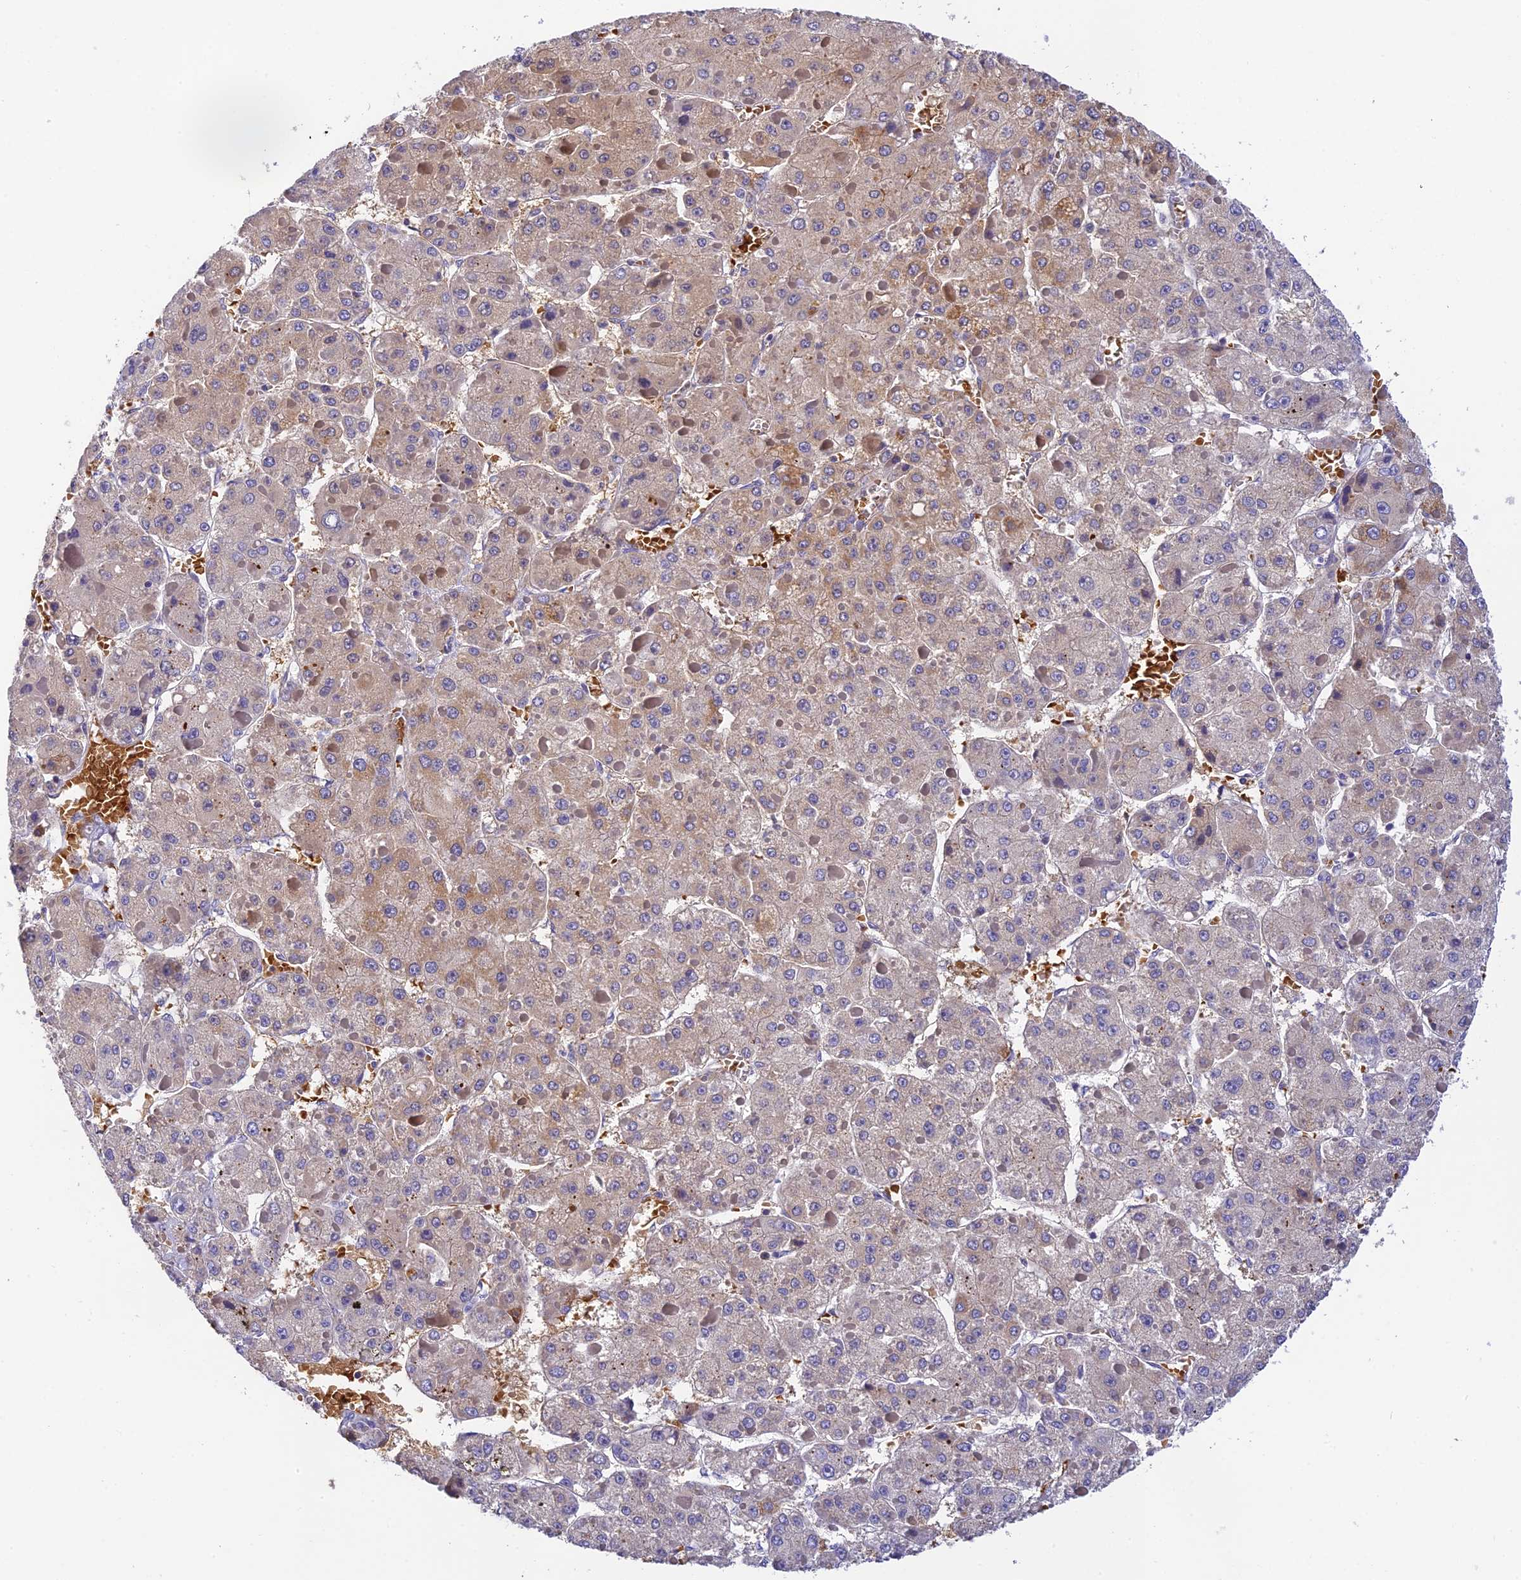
{"staining": {"intensity": "moderate", "quantity": "25%-75%", "location": "cytoplasmic/membranous"}, "tissue": "liver cancer", "cell_type": "Tumor cells", "image_type": "cancer", "snomed": [{"axis": "morphology", "description": "Carcinoma, Hepatocellular, NOS"}, {"axis": "topography", "description": "Liver"}], "caption": "Immunohistochemistry of human liver cancer exhibits medium levels of moderate cytoplasmic/membranous staining in approximately 25%-75% of tumor cells.", "gene": "HDHD2", "patient": {"sex": "female", "age": 73}}